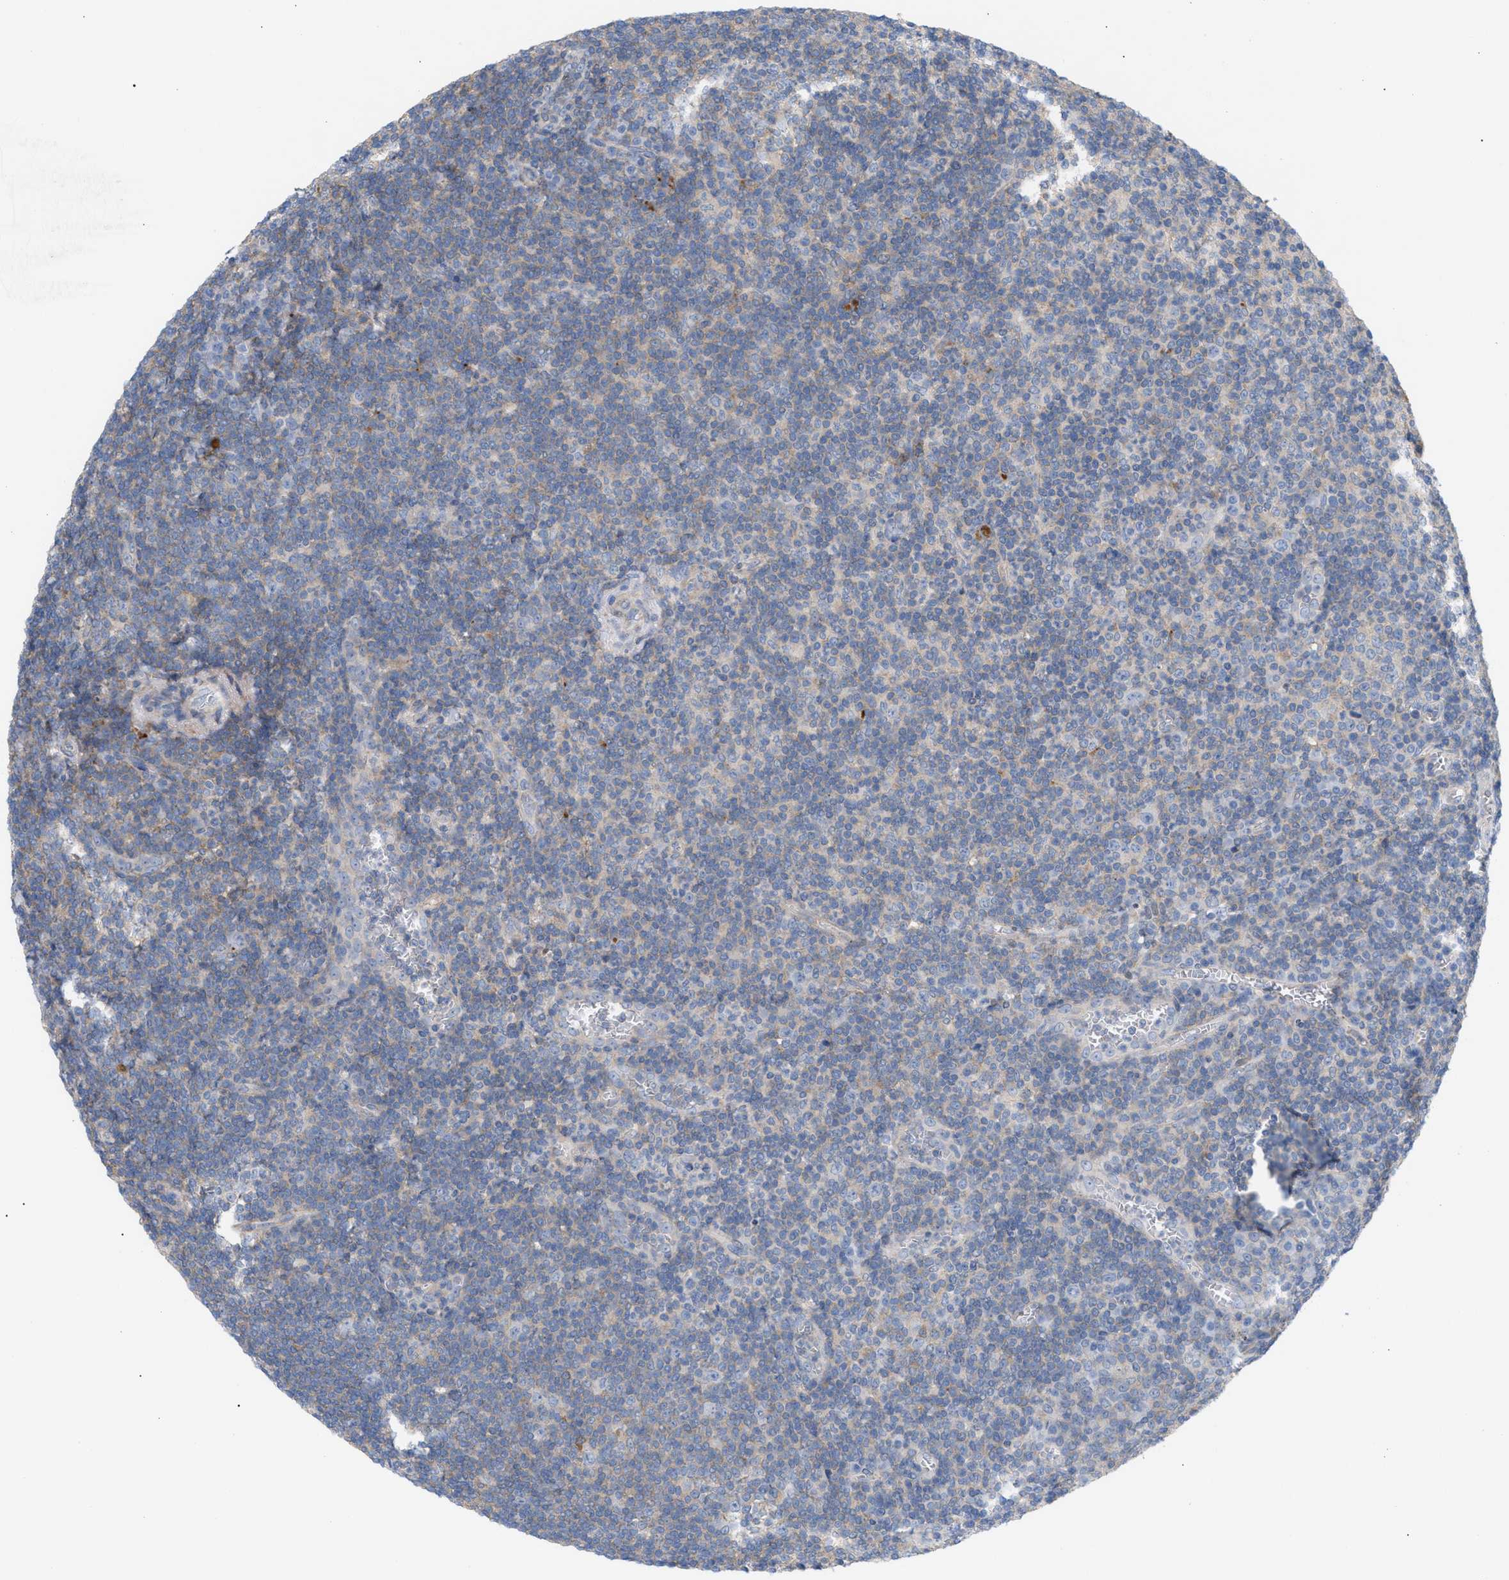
{"staining": {"intensity": "weak", "quantity": "<25%", "location": "cytoplasmic/membranous"}, "tissue": "tonsil", "cell_type": "Germinal center cells", "image_type": "normal", "snomed": [{"axis": "morphology", "description": "Normal tissue, NOS"}, {"axis": "topography", "description": "Tonsil"}], "caption": "IHC of unremarkable tonsil exhibits no expression in germinal center cells.", "gene": "MBTD1", "patient": {"sex": "male", "age": 37}}